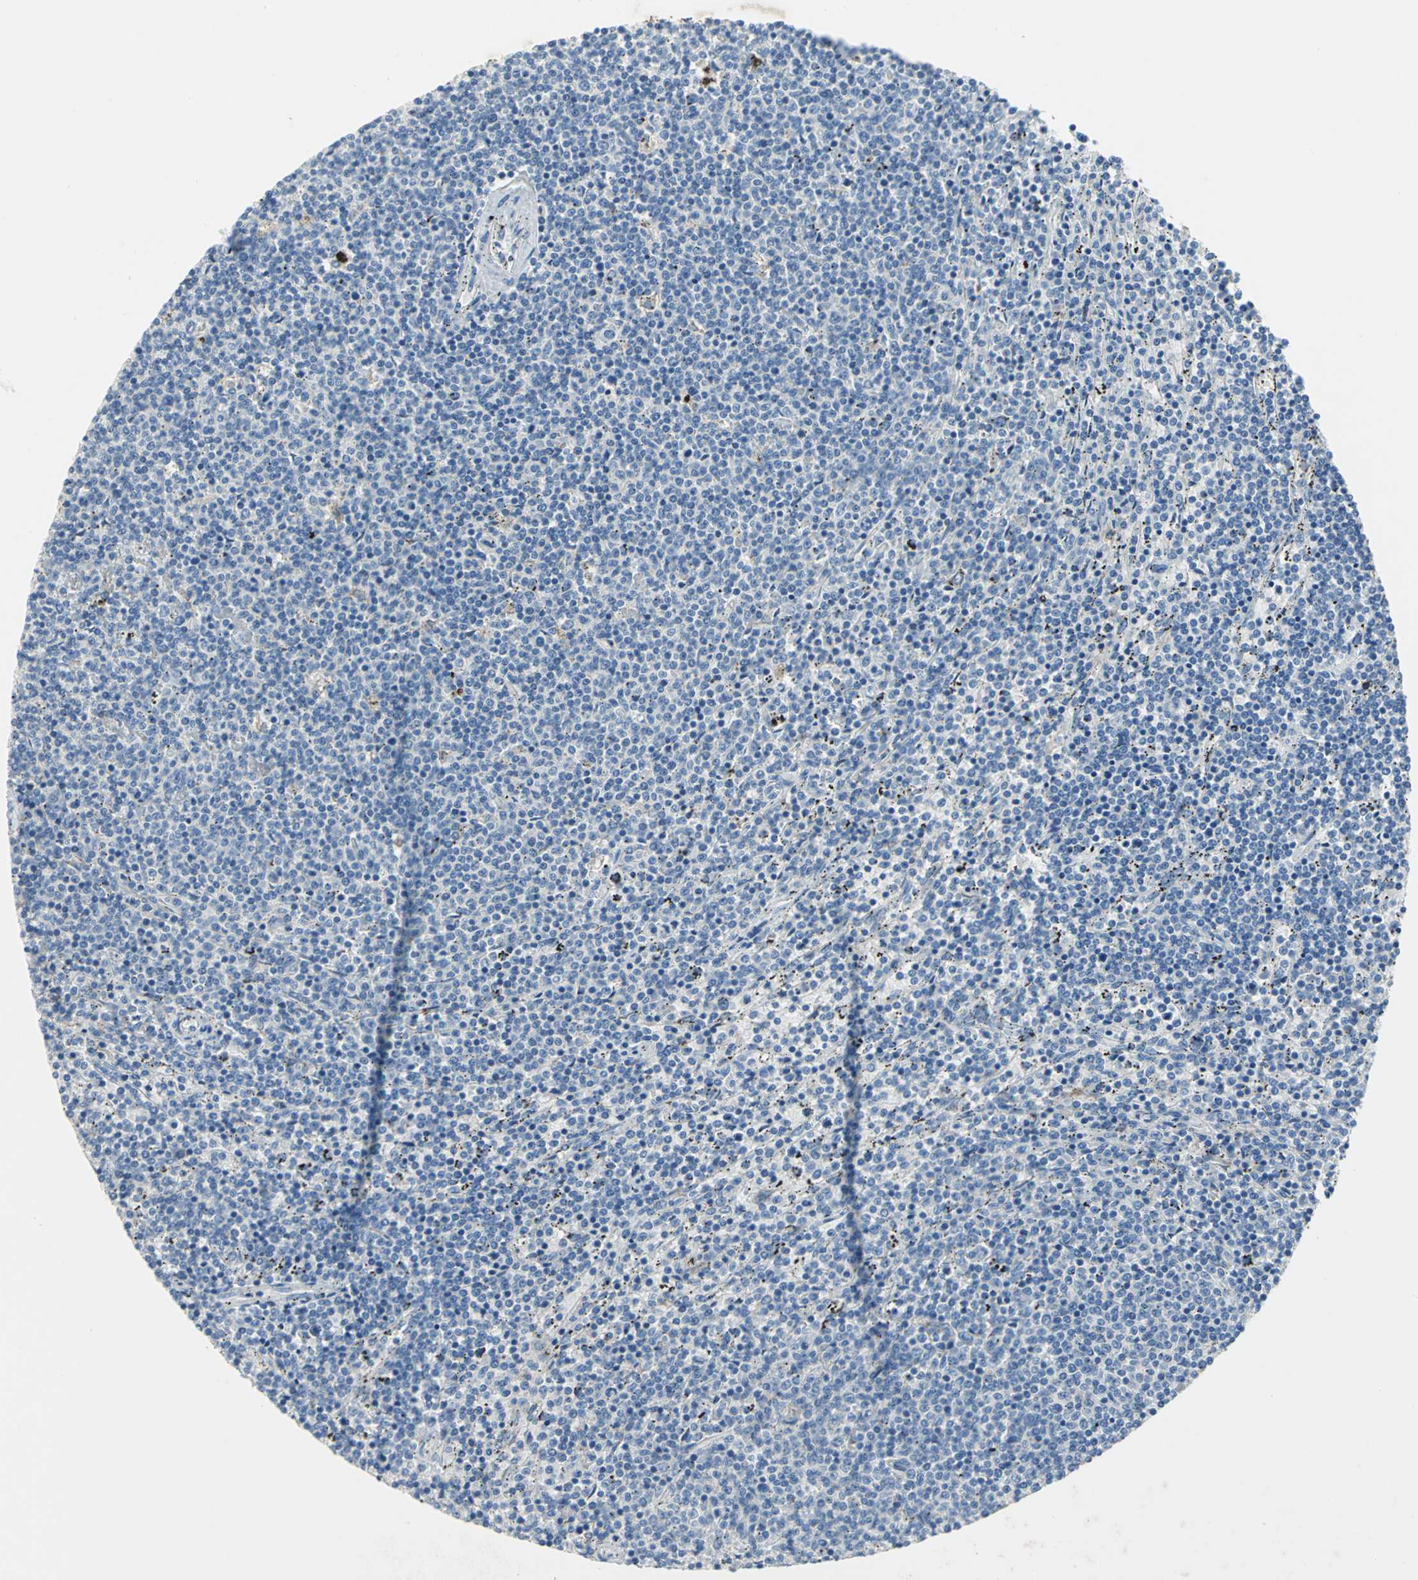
{"staining": {"intensity": "negative", "quantity": "none", "location": "none"}, "tissue": "lymphoma", "cell_type": "Tumor cells", "image_type": "cancer", "snomed": [{"axis": "morphology", "description": "Malignant lymphoma, non-Hodgkin's type, Low grade"}, {"axis": "topography", "description": "Spleen"}], "caption": "An IHC micrograph of lymphoma is shown. There is no staining in tumor cells of lymphoma.", "gene": "PTGDS", "patient": {"sex": "female", "age": 50}}